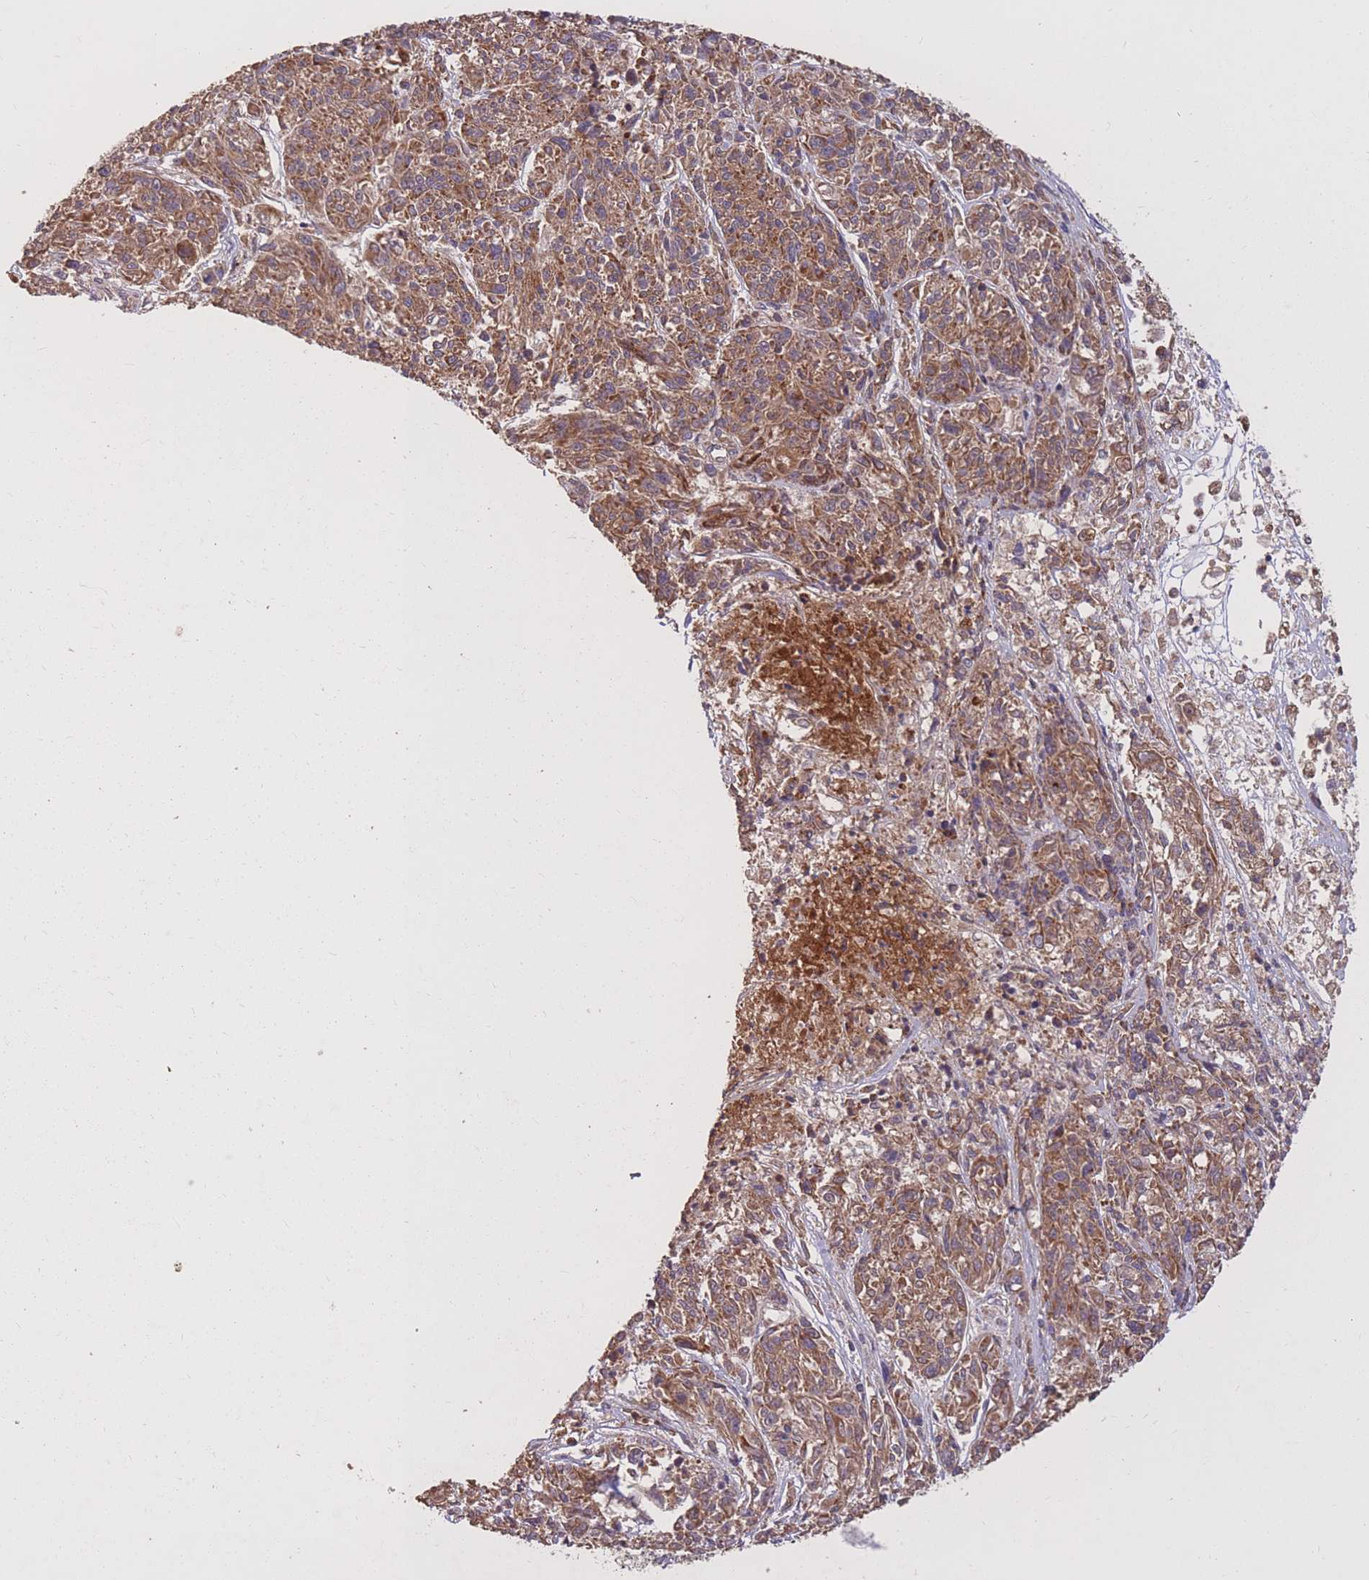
{"staining": {"intensity": "moderate", "quantity": ">75%", "location": "cytoplasmic/membranous"}, "tissue": "melanoma", "cell_type": "Tumor cells", "image_type": "cancer", "snomed": [{"axis": "morphology", "description": "Malignant melanoma, NOS"}, {"axis": "topography", "description": "Skin"}], "caption": "Melanoma stained with a protein marker reveals moderate staining in tumor cells.", "gene": "IGF2BP2", "patient": {"sex": "male", "age": 53}}